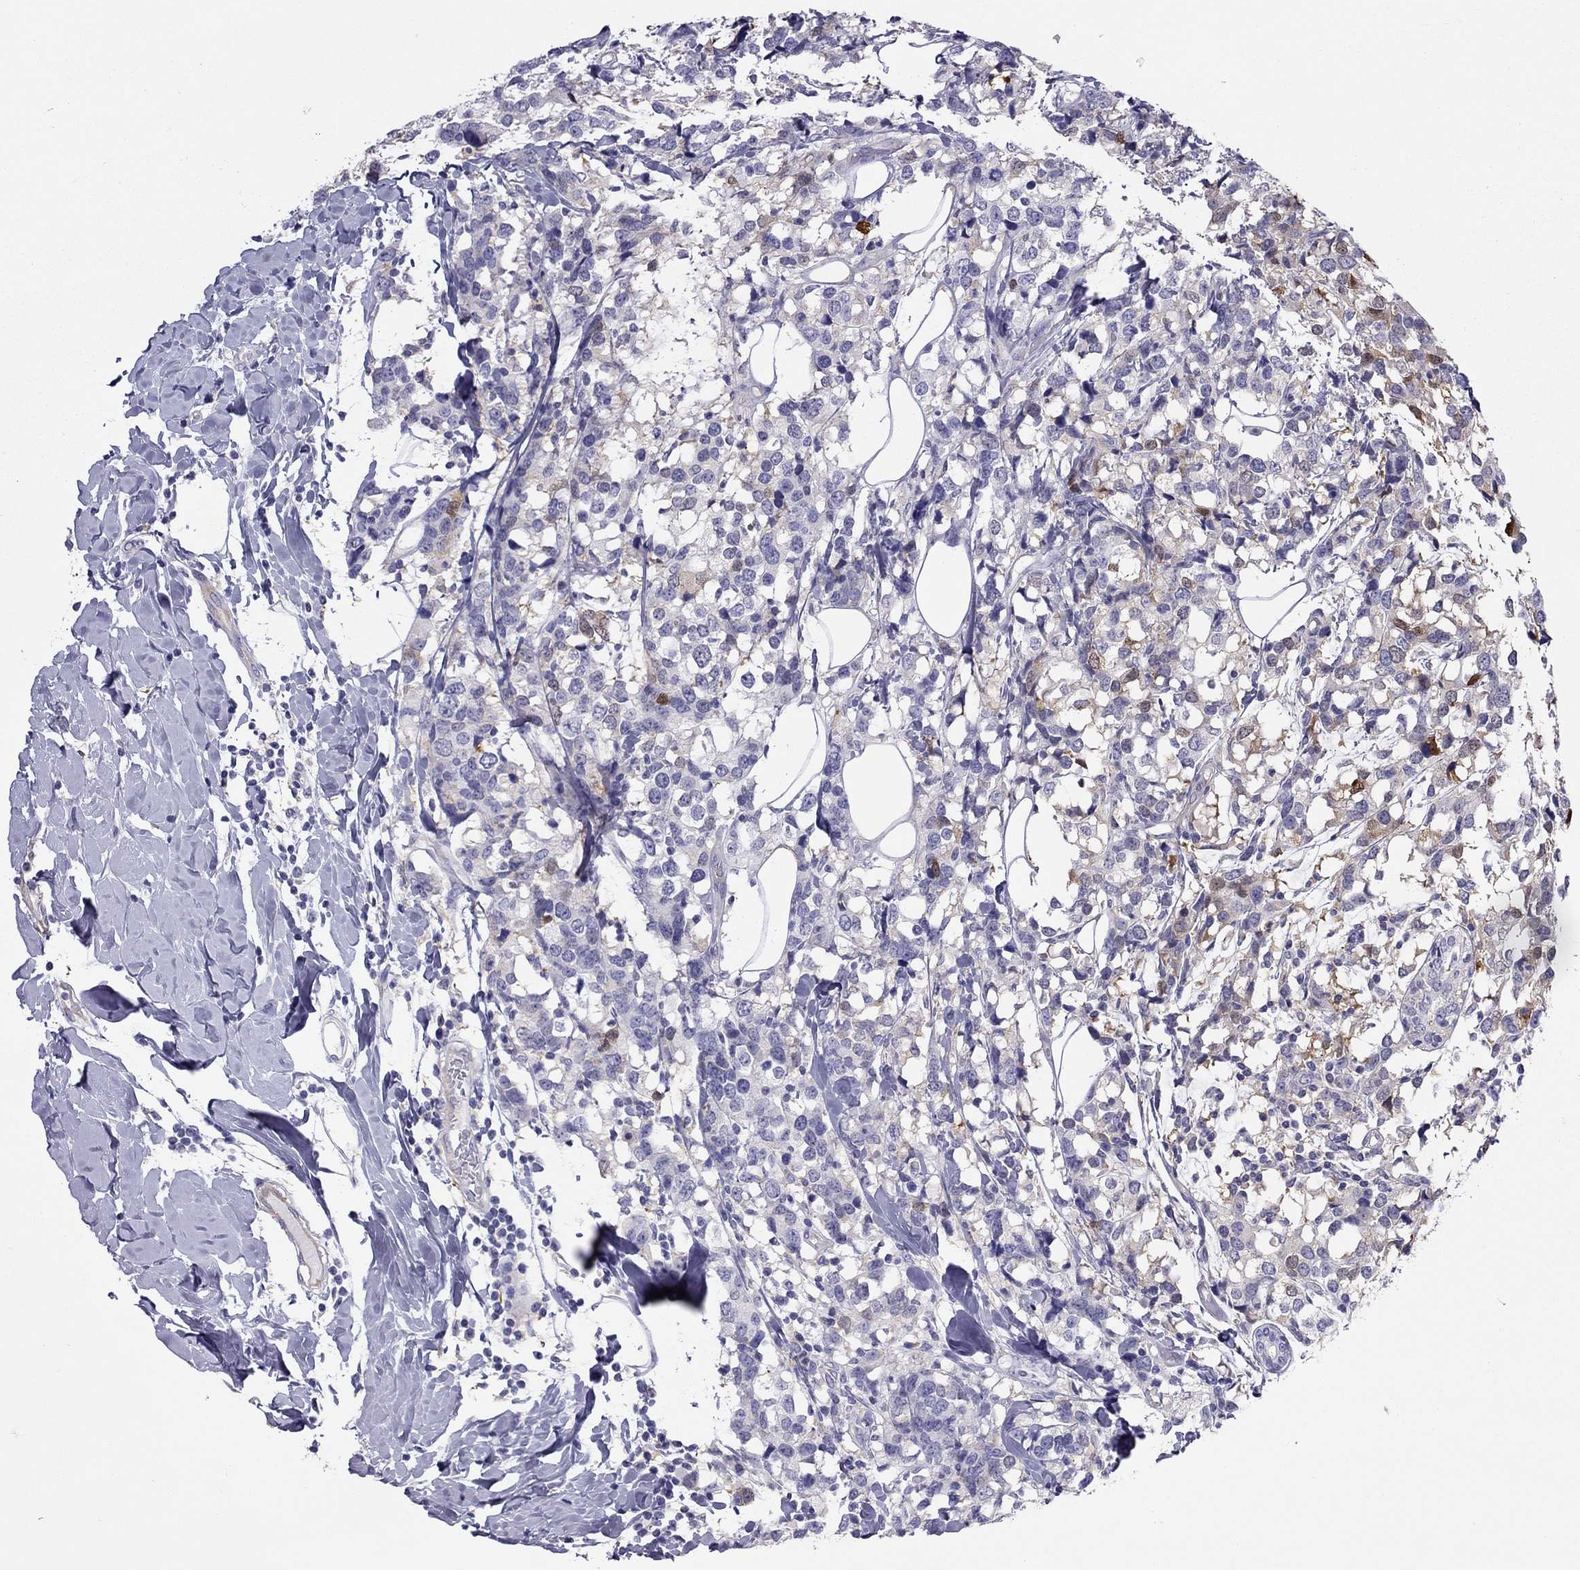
{"staining": {"intensity": "moderate", "quantity": "25%-75%", "location": "cytoplasmic/membranous"}, "tissue": "breast cancer", "cell_type": "Tumor cells", "image_type": "cancer", "snomed": [{"axis": "morphology", "description": "Lobular carcinoma"}, {"axis": "topography", "description": "Breast"}], "caption": "Immunohistochemical staining of human lobular carcinoma (breast) exhibits moderate cytoplasmic/membranous protein expression in approximately 25%-75% of tumor cells.", "gene": "ALOX15B", "patient": {"sex": "female", "age": 59}}